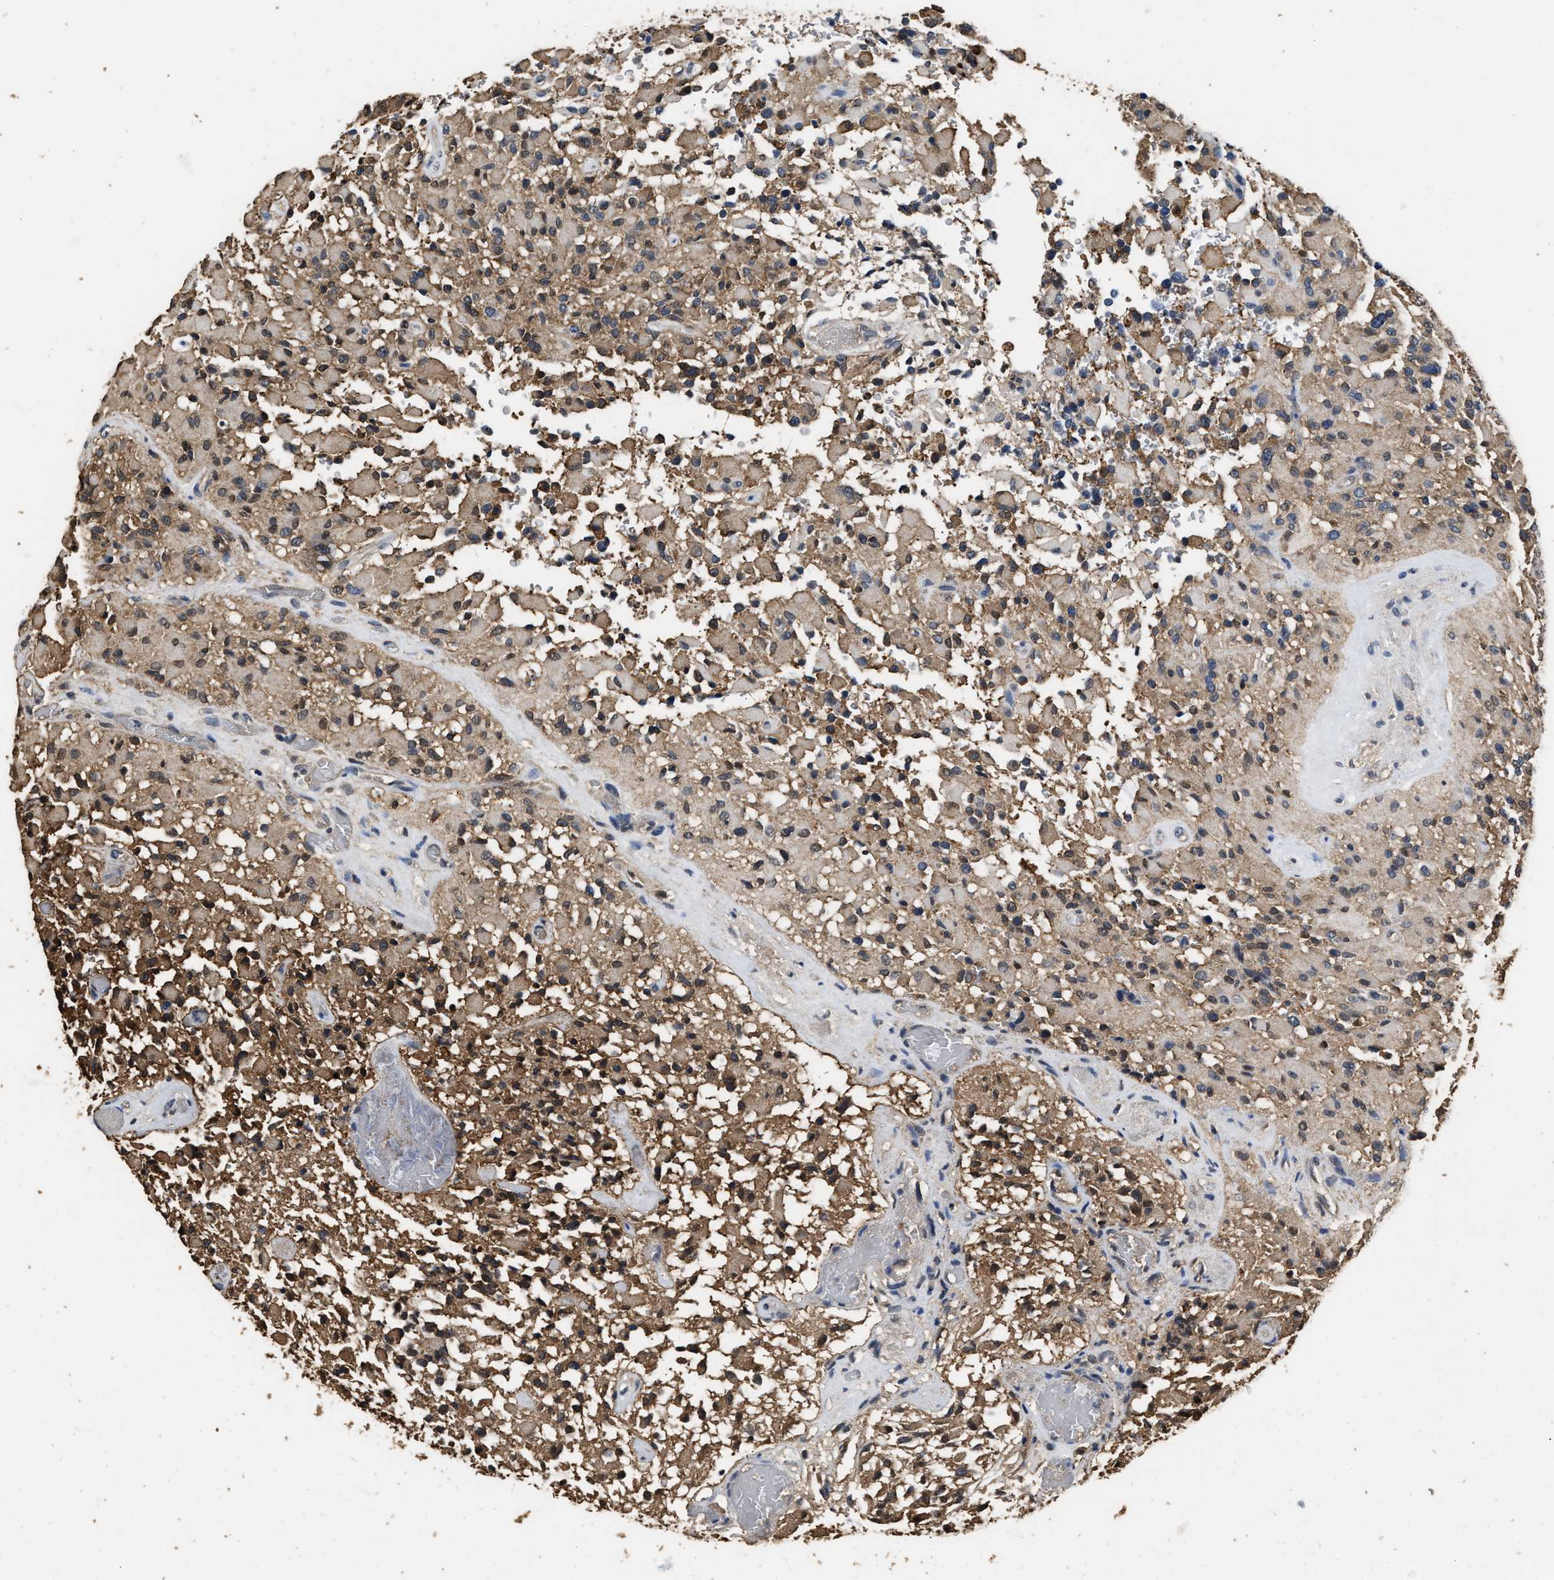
{"staining": {"intensity": "weak", "quantity": ">75%", "location": "cytoplasmic/membranous"}, "tissue": "glioma", "cell_type": "Tumor cells", "image_type": "cancer", "snomed": [{"axis": "morphology", "description": "Glioma, malignant, High grade"}, {"axis": "topography", "description": "Brain"}], "caption": "Human high-grade glioma (malignant) stained with a protein marker reveals weak staining in tumor cells.", "gene": "YWHAE", "patient": {"sex": "male", "age": 71}}